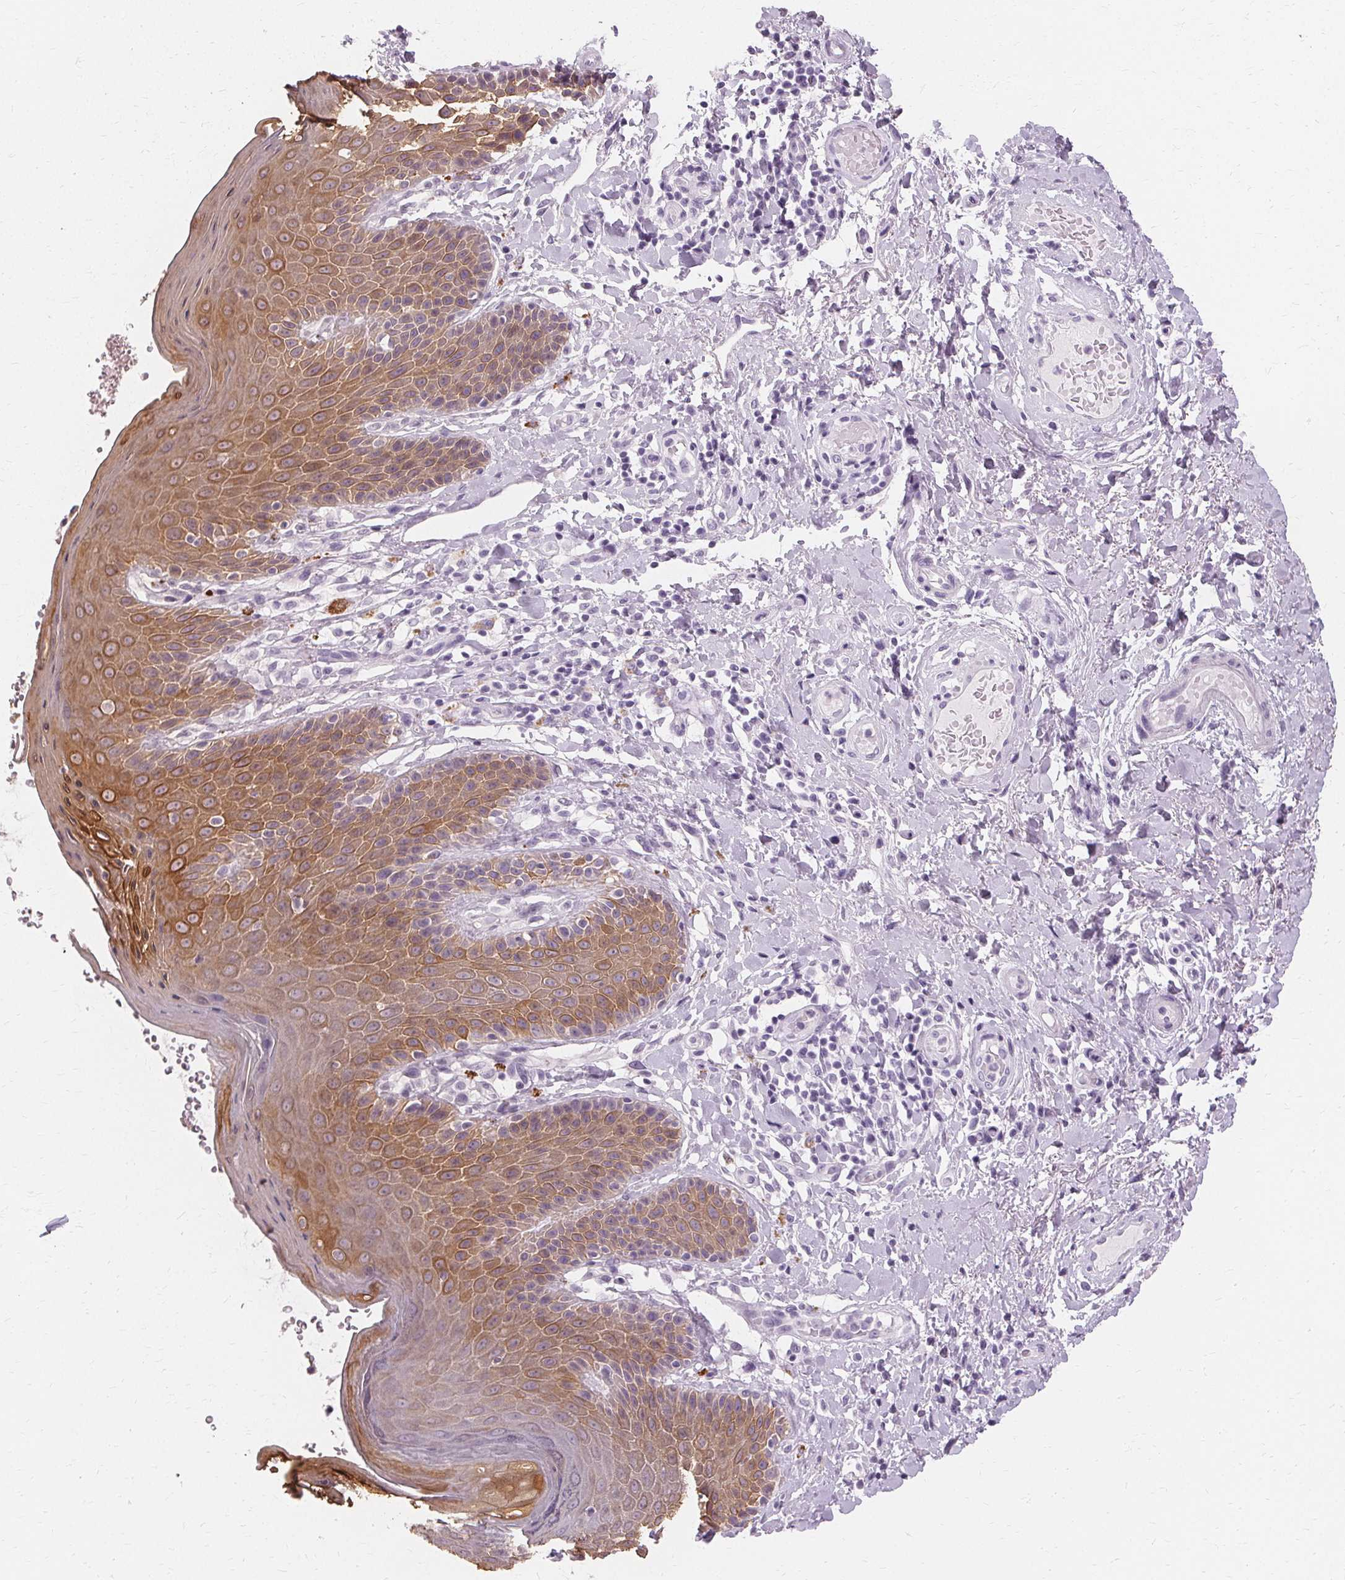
{"staining": {"intensity": "moderate", "quantity": "25%-75%", "location": "cytoplasmic/membranous"}, "tissue": "skin", "cell_type": "Epidermal cells", "image_type": "normal", "snomed": [{"axis": "morphology", "description": "Normal tissue, NOS"}, {"axis": "topography", "description": "Anal"}, {"axis": "topography", "description": "Peripheral nerve tissue"}], "caption": "This is a histology image of immunohistochemistry (IHC) staining of unremarkable skin, which shows moderate expression in the cytoplasmic/membranous of epidermal cells.", "gene": "KRT6A", "patient": {"sex": "male", "age": 51}}